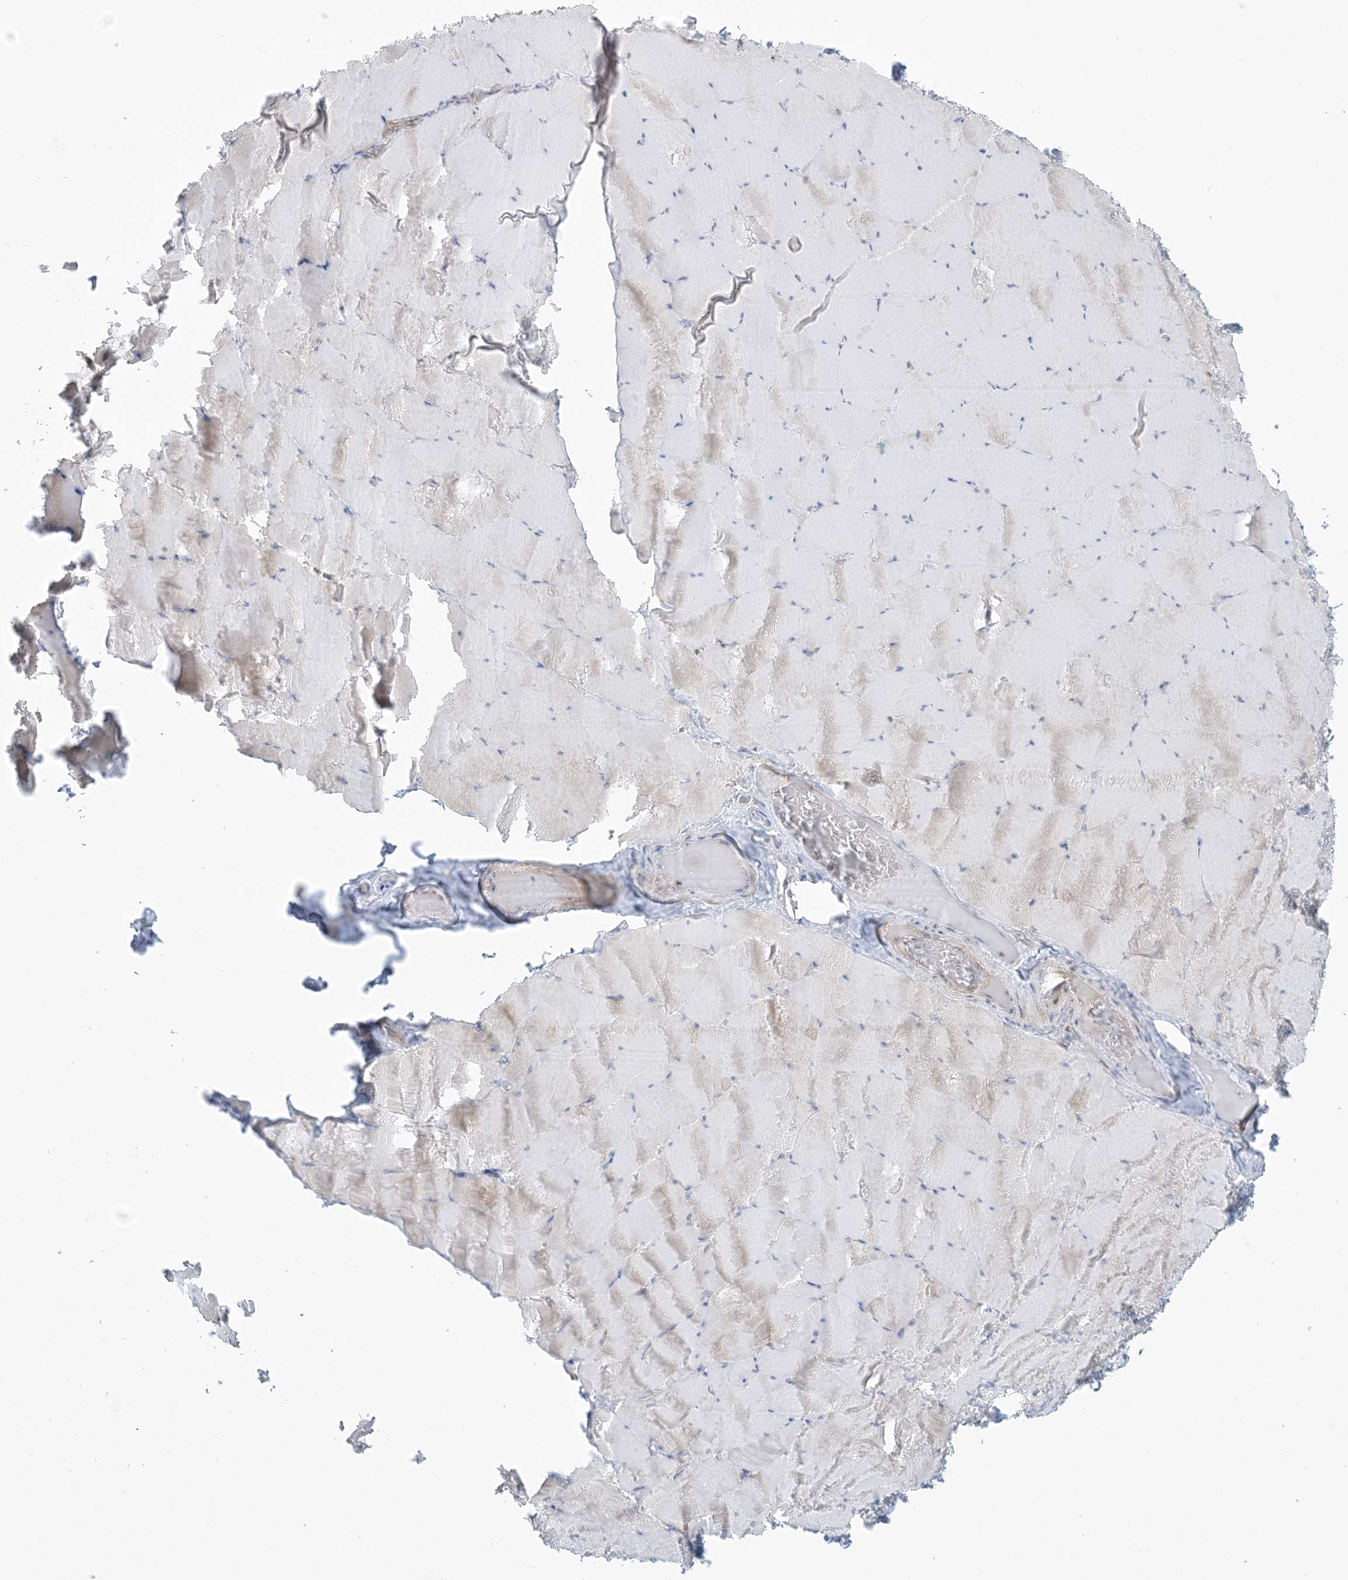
{"staining": {"intensity": "weak", "quantity": "25%-75%", "location": "cytoplasmic/membranous"}, "tissue": "skeletal muscle", "cell_type": "Myocytes", "image_type": "normal", "snomed": [{"axis": "morphology", "description": "Normal tissue, NOS"}, {"axis": "topography", "description": "Skeletal muscle"}], "caption": "The photomicrograph shows a brown stain indicating the presence of a protein in the cytoplasmic/membranous of myocytes in skeletal muscle. (DAB = brown stain, brightfield microscopy at high magnification).", "gene": "AFTPH", "patient": {"sex": "male", "age": 62}}